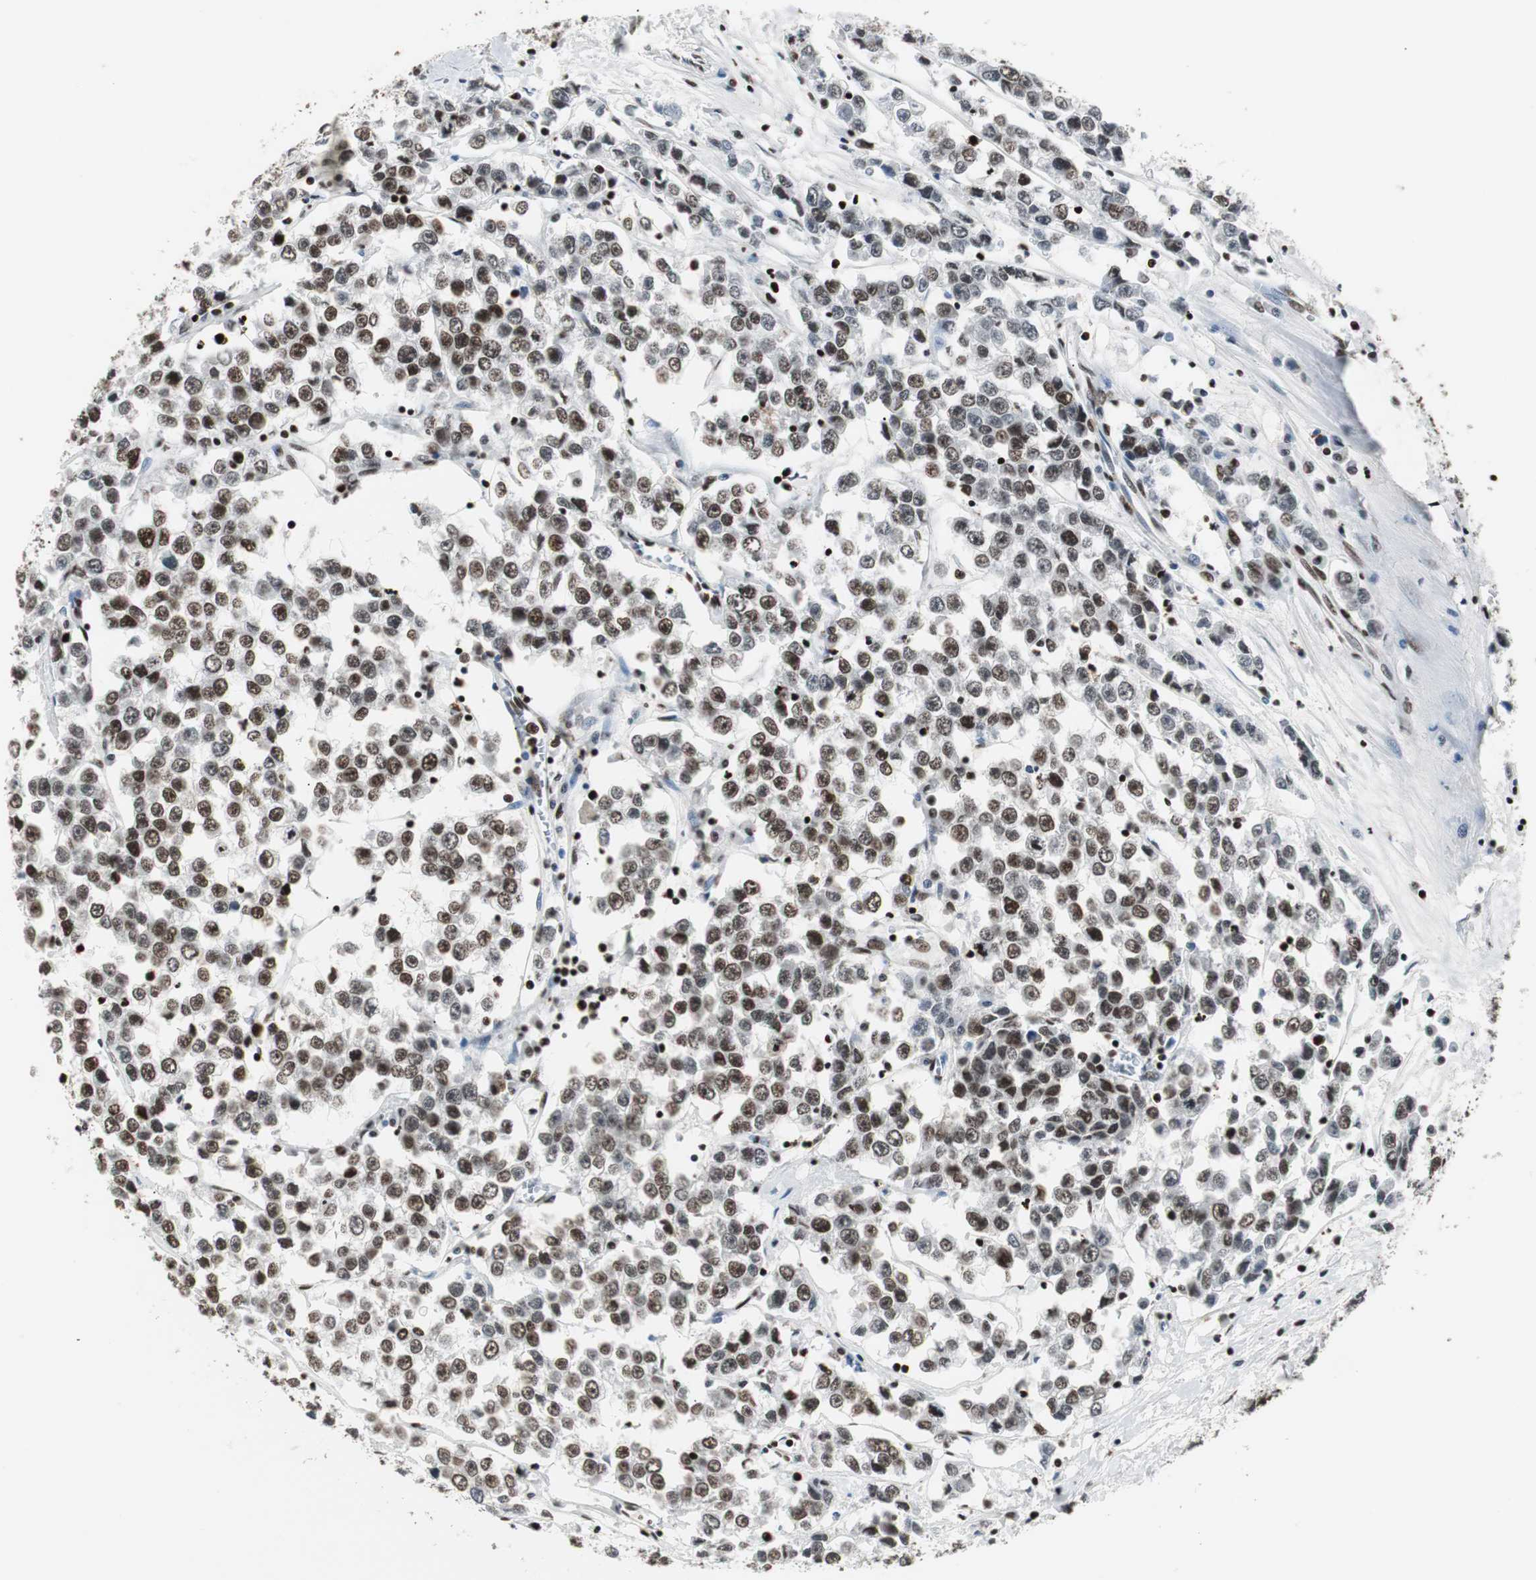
{"staining": {"intensity": "strong", "quantity": ">75%", "location": "nuclear"}, "tissue": "testis cancer", "cell_type": "Tumor cells", "image_type": "cancer", "snomed": [{"axis": "morphology", "description": "Seminoma, NOS"}, {"axis": "morphology", "description": "Carcinoma, Embryonal, NOS"}, {"axis": "topography", "description": "Testis"}], "caption": "Brown immunohistochemical staining in human testis cancer (seminoma) displays strong nuclear expression in about >75% of tumor cells. (DAB (3,3'-diaminobenzidine) IHC, brown staining for protein, blue staining for nuclei).", "gene": "MTA2", "patient": {"sex": "male", "age": 52}}